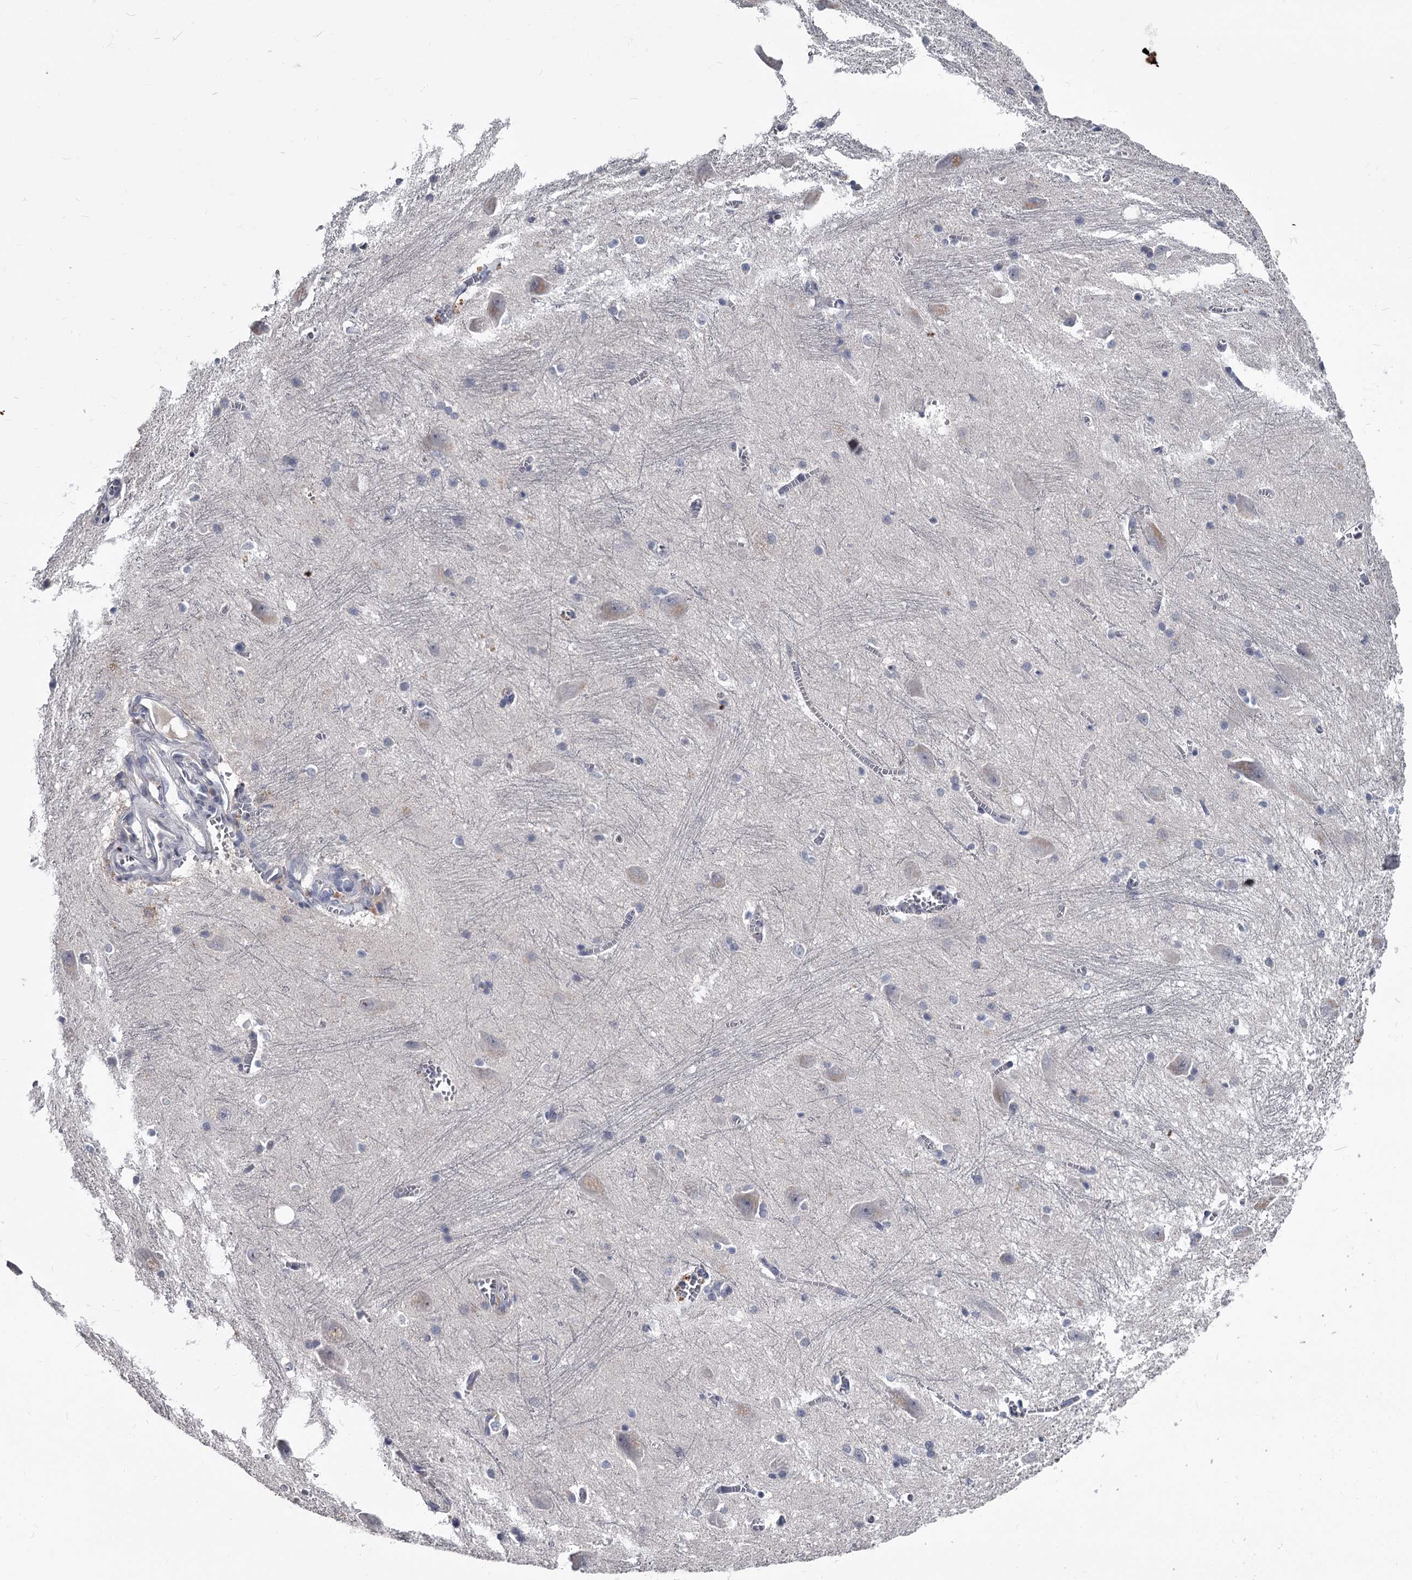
{"staining": {"intensity": "negative", "quantity": "none", "location": "none"}, "tissue": "caudate", "cell_type": "Glial cells", "image_type": "normal", "snomed": [{"axis": "morphology", "description": "Normal tissue, NOS"}, {"axis": "topography", "description": "Lateral ventricle wall"}], "caption": "Immunohistochemical staining of benign human caudate exhibits no significant staining in glial cells. Brightfield microscopy of immunohistochemistry stained with DAB (brown) and hematoxylin (blue), captured at high magnification.", "gene": "DAO", "patient": {"sex": "male", "age": 37}}